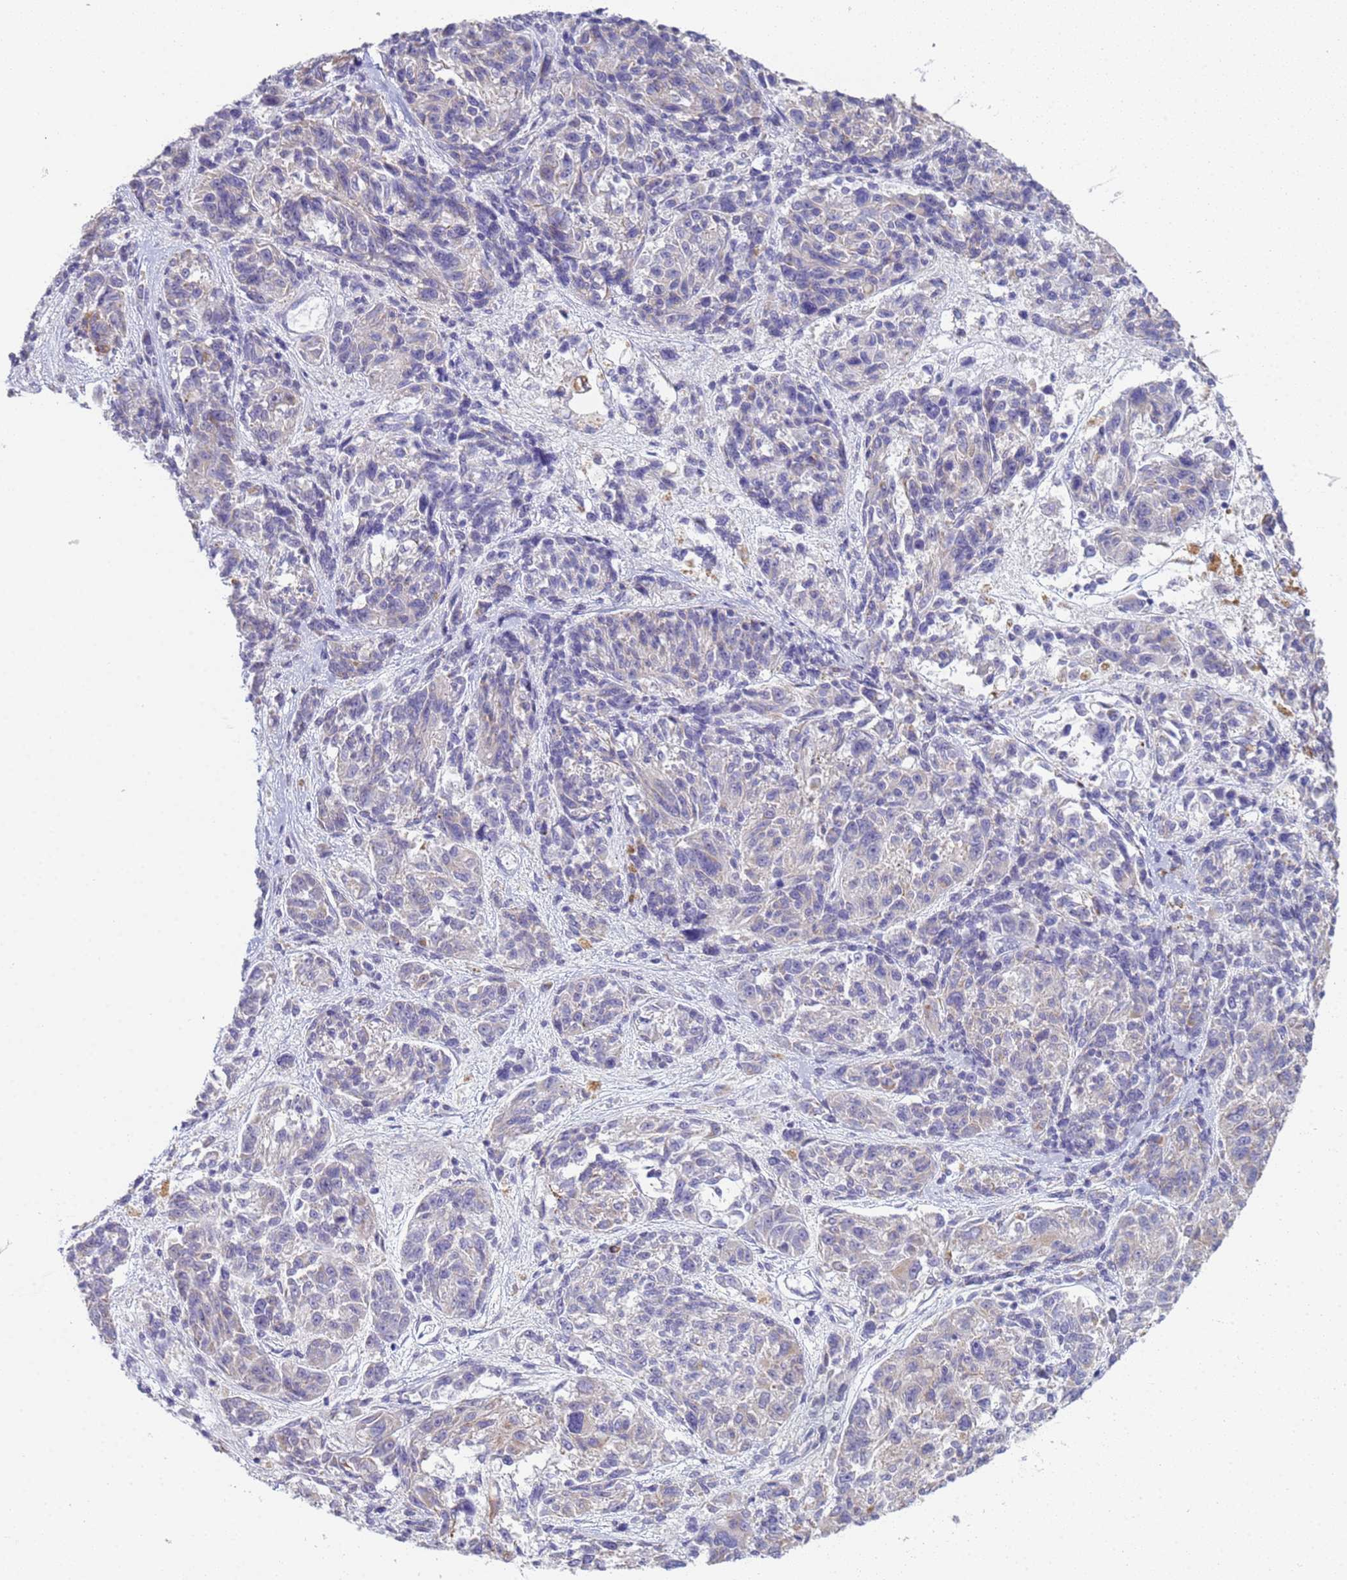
{"staining": {"intensity": "negative", "quantity": "none", "location": "none"}, "tissue": "melanoma", "cell_type": "Tumor cells", "image_type": "cancer", "snomed": [{"axis": "morphology", "description": "Malignant melanoma, NOS"}, {"axis": "topography", "description": "Skin"}], "caption": "Tumor cells show no significant protein positivity in malignant melanoma. (Brightfield microscopy of DAB immunohistochemistry at high magnification).", "gene": "CR1", "patient": {"sex": "male", "age": 53}}